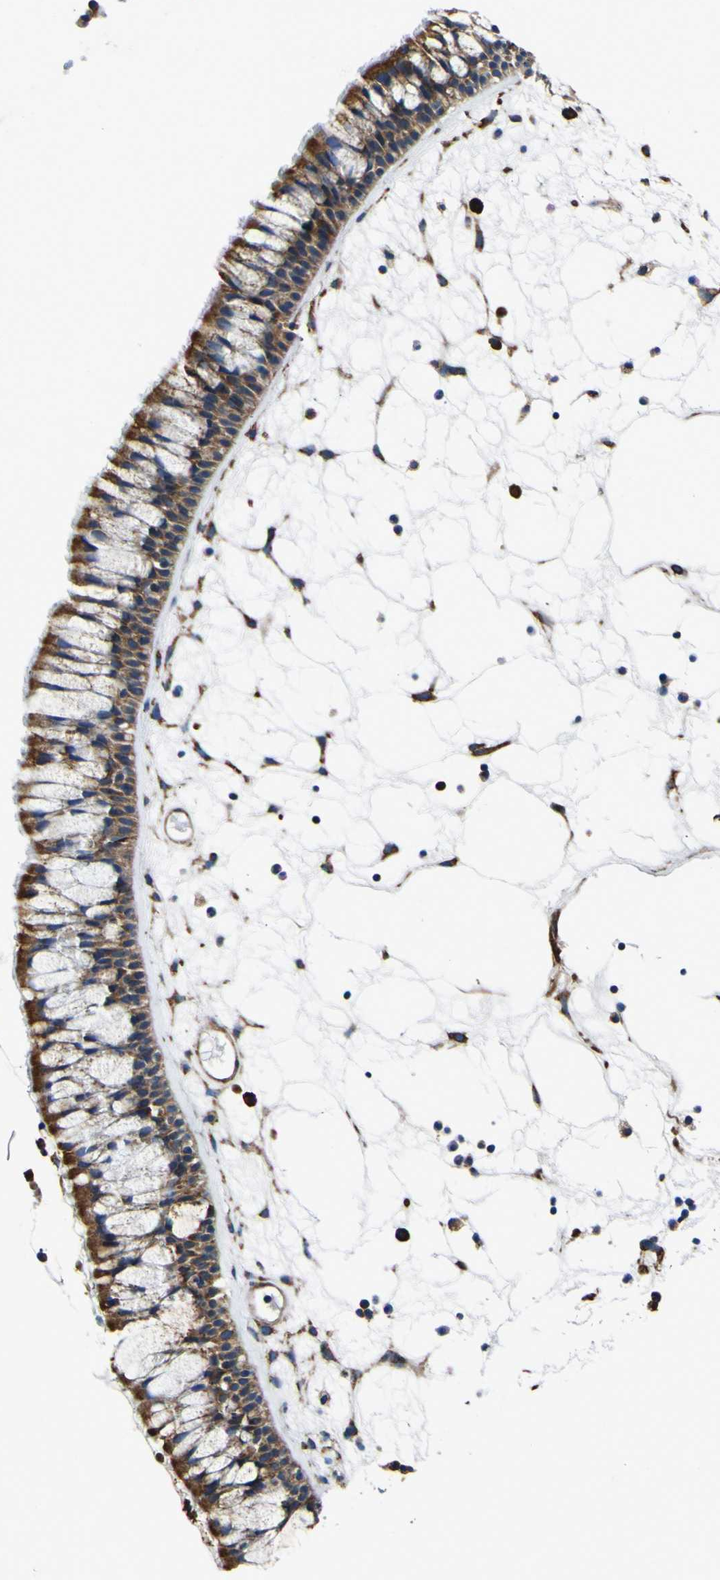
{"staining": {"intensity": "strong", "quantity": ">75%", "location": "cytoplasmic/membranous"}, "tissue": "nasopharynx", "cell_type": "Respiratory epithelial cells", "image_type": "normal", "snomed": [{"axis": "morphology", "description": "Normal tissue, NOS"}, {"axis": "morphology", "description": "Inflammation, NOS"}, {"axis": "topography", "description": "Nasopharynx"}], "caption": "An immunohistochemistry (IHC) image of benign tissue is shown. Protein staining in brown shows strong cytoplasmic/membranous positivity in nasopharynx within respiratory epithelial cells. (DAB (3,3'-diaminobenzidine) = brown stain, brightfield microscopy at high magnification).", "gene": "INPP5A", "patient": {"sex": "male", "age": 48}}